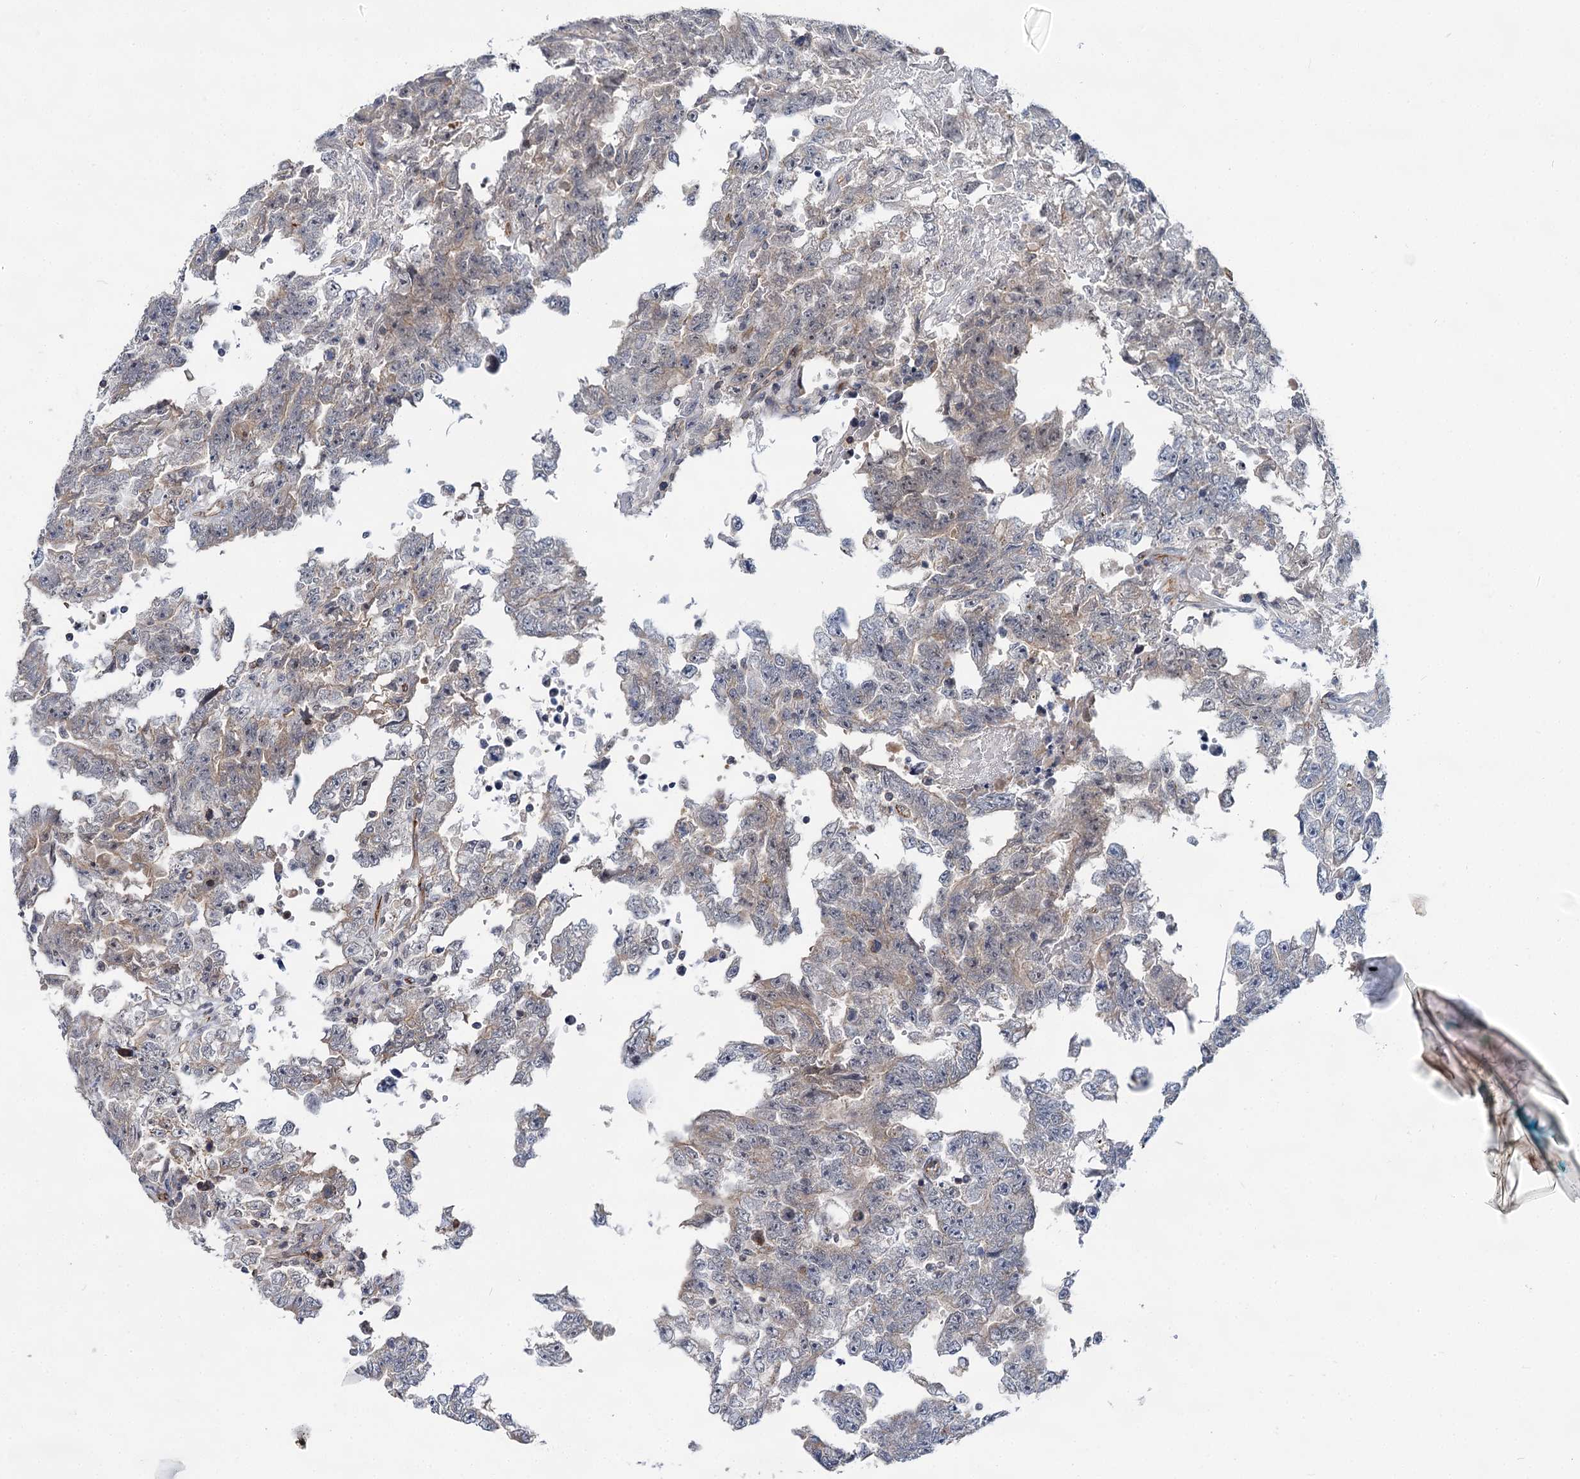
{"staining": {"intensity": "weak", "quantity": "<25%", "location": "cytoplasmic/membranous"}, "tissue": "testis cancer", "cell_type": "Tumor cells", "image_type": "cancer", "snomed": [{"axis": "morphology", "description": "Carcinoma, Embryonal, NOS"}, {"axis": "topography", "description": "Testis"}], "caption": "Tumor cells show no significant staining in embryonal carcinoma (testis).", "gene": "ABLIM1", "patient": {"sex": "male", "age": 25}}